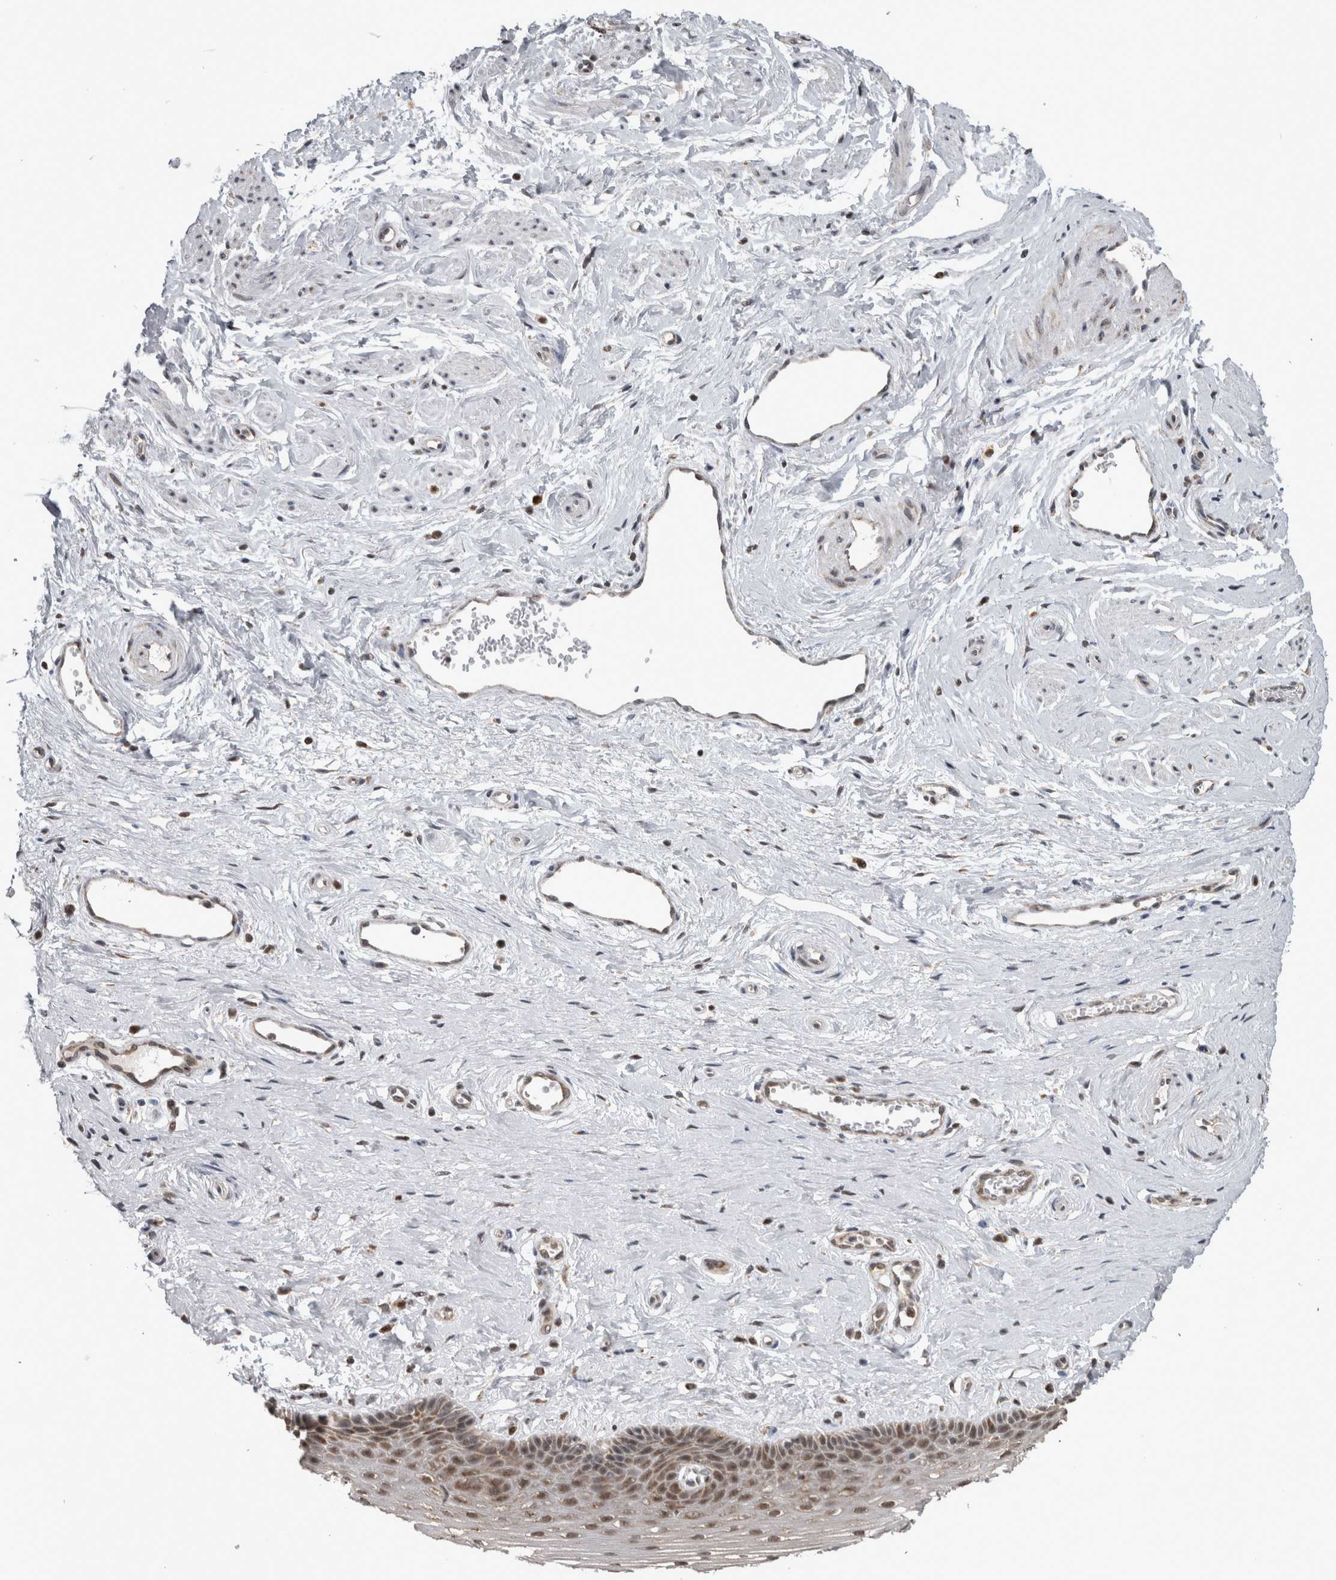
{"staining": {"intensity": "moderate", "quantity": "<25%", "location": "cytoplasmic/membranous,nuclear"}, "tissue": "vagina", "cell_type": "Squamous epithelial cells", "image_type": "normal", "snomed": [{"axis": "morphology", "description": "Normal tissue, NOS"}, {"axis": "topography", "description": "Vagina"}], "caption": "Immunohistochemical staining of unremarkable vagina reveals moderate cytoplasmic/membranous,nuclear protein positivity in about <25% of squamous epithelial cells.", "gene": "OR2K2", "patient": {"sex": "female", "age": 46}}